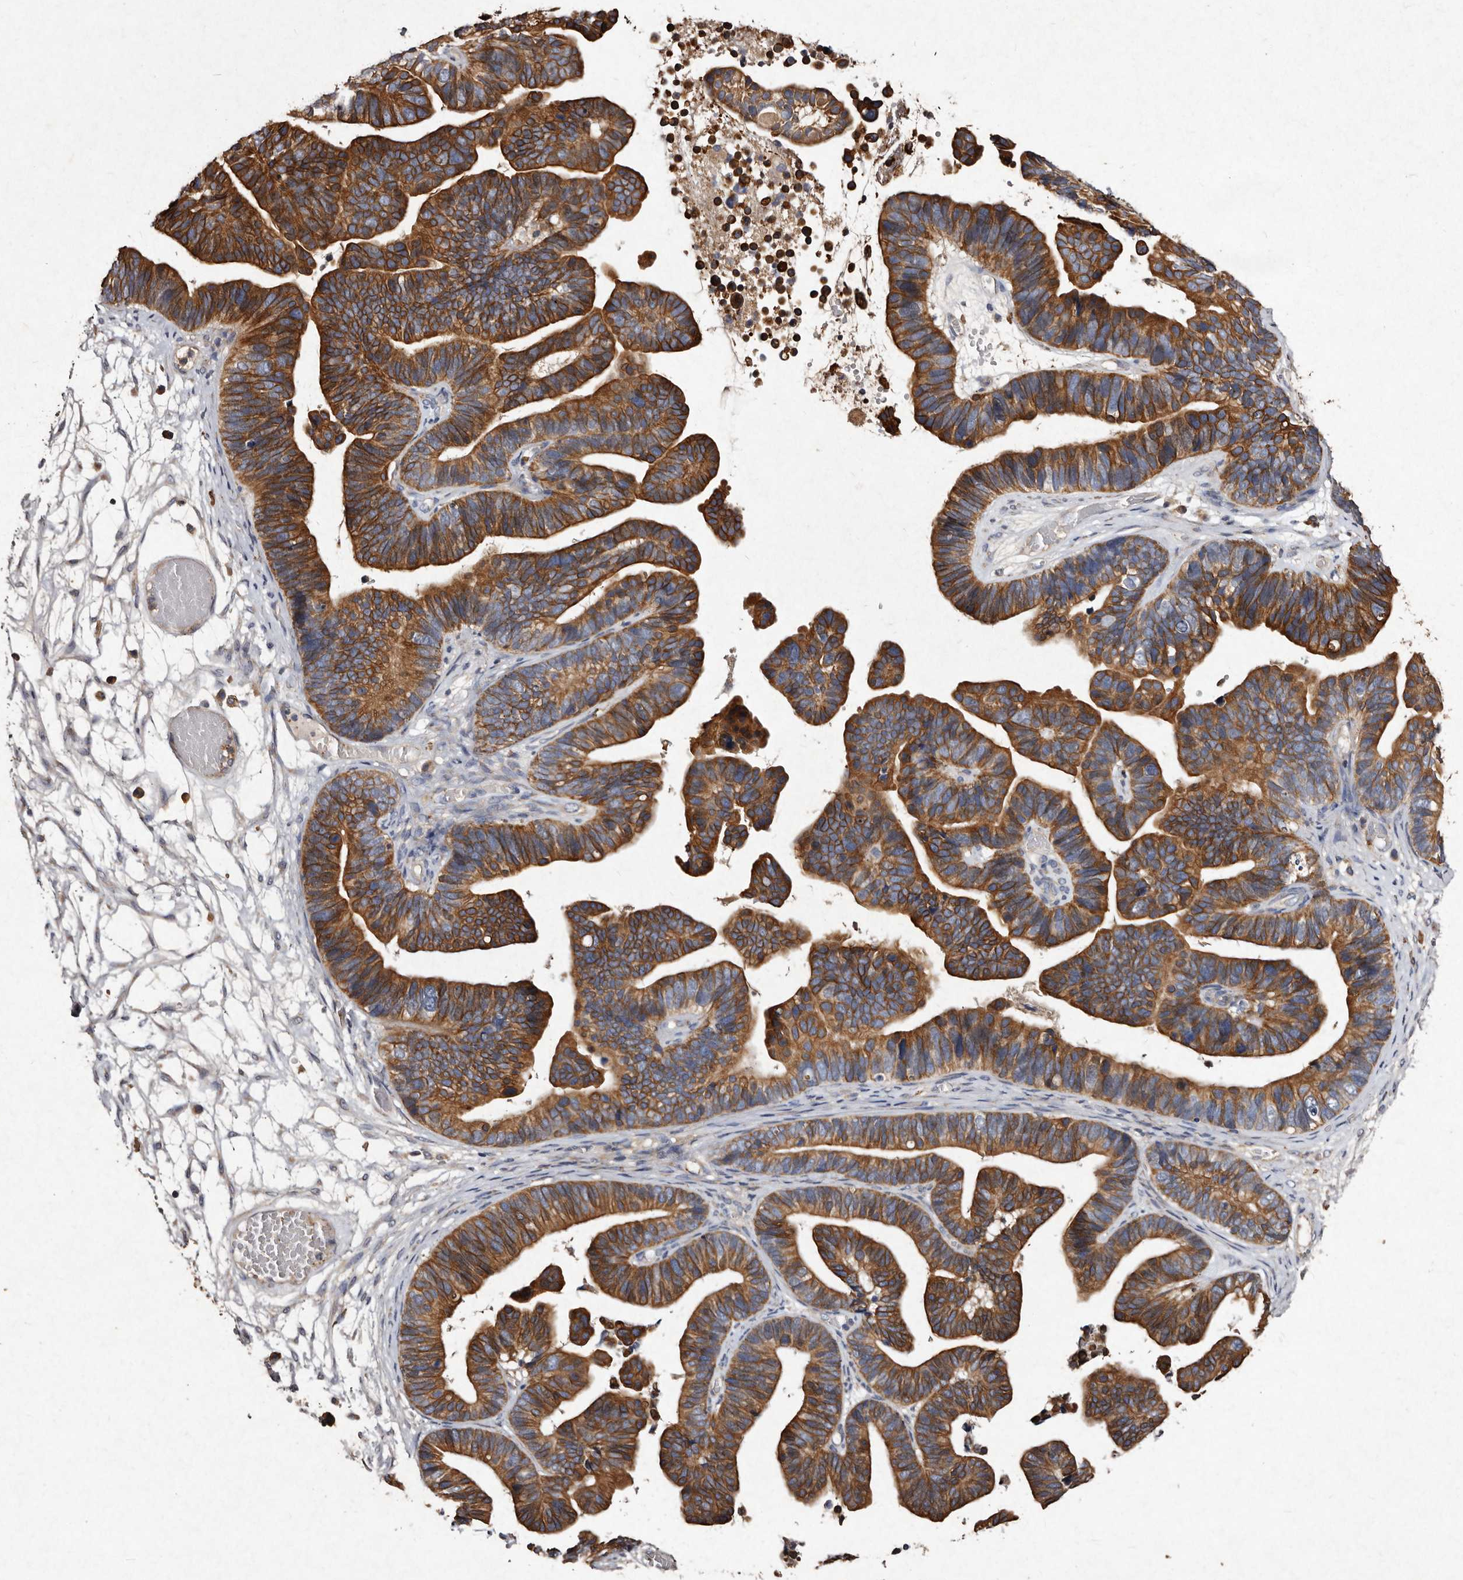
{"staining": {"intensity": "strong", "quantity": ">75%", "location": "cytoplasmic/membranous"}, "tissue": "ovarian cancer", "cell_type": "Tumor cells", "image_type": "cancer", "snomed": [{"axis": "morphology", "description": "Cystadenocarcinoma, serous, NOS"}, {"axis": "topography", "description": "Ovary"}], "caption": "IHC of ovarian serous cystadenocarcinoma demonstrates high levels of strong cytoplasmic/membranous staining in about >75% of tumor cells.", "gene": "TFB1M", "patient": {"sex": "female", "age": 56}}